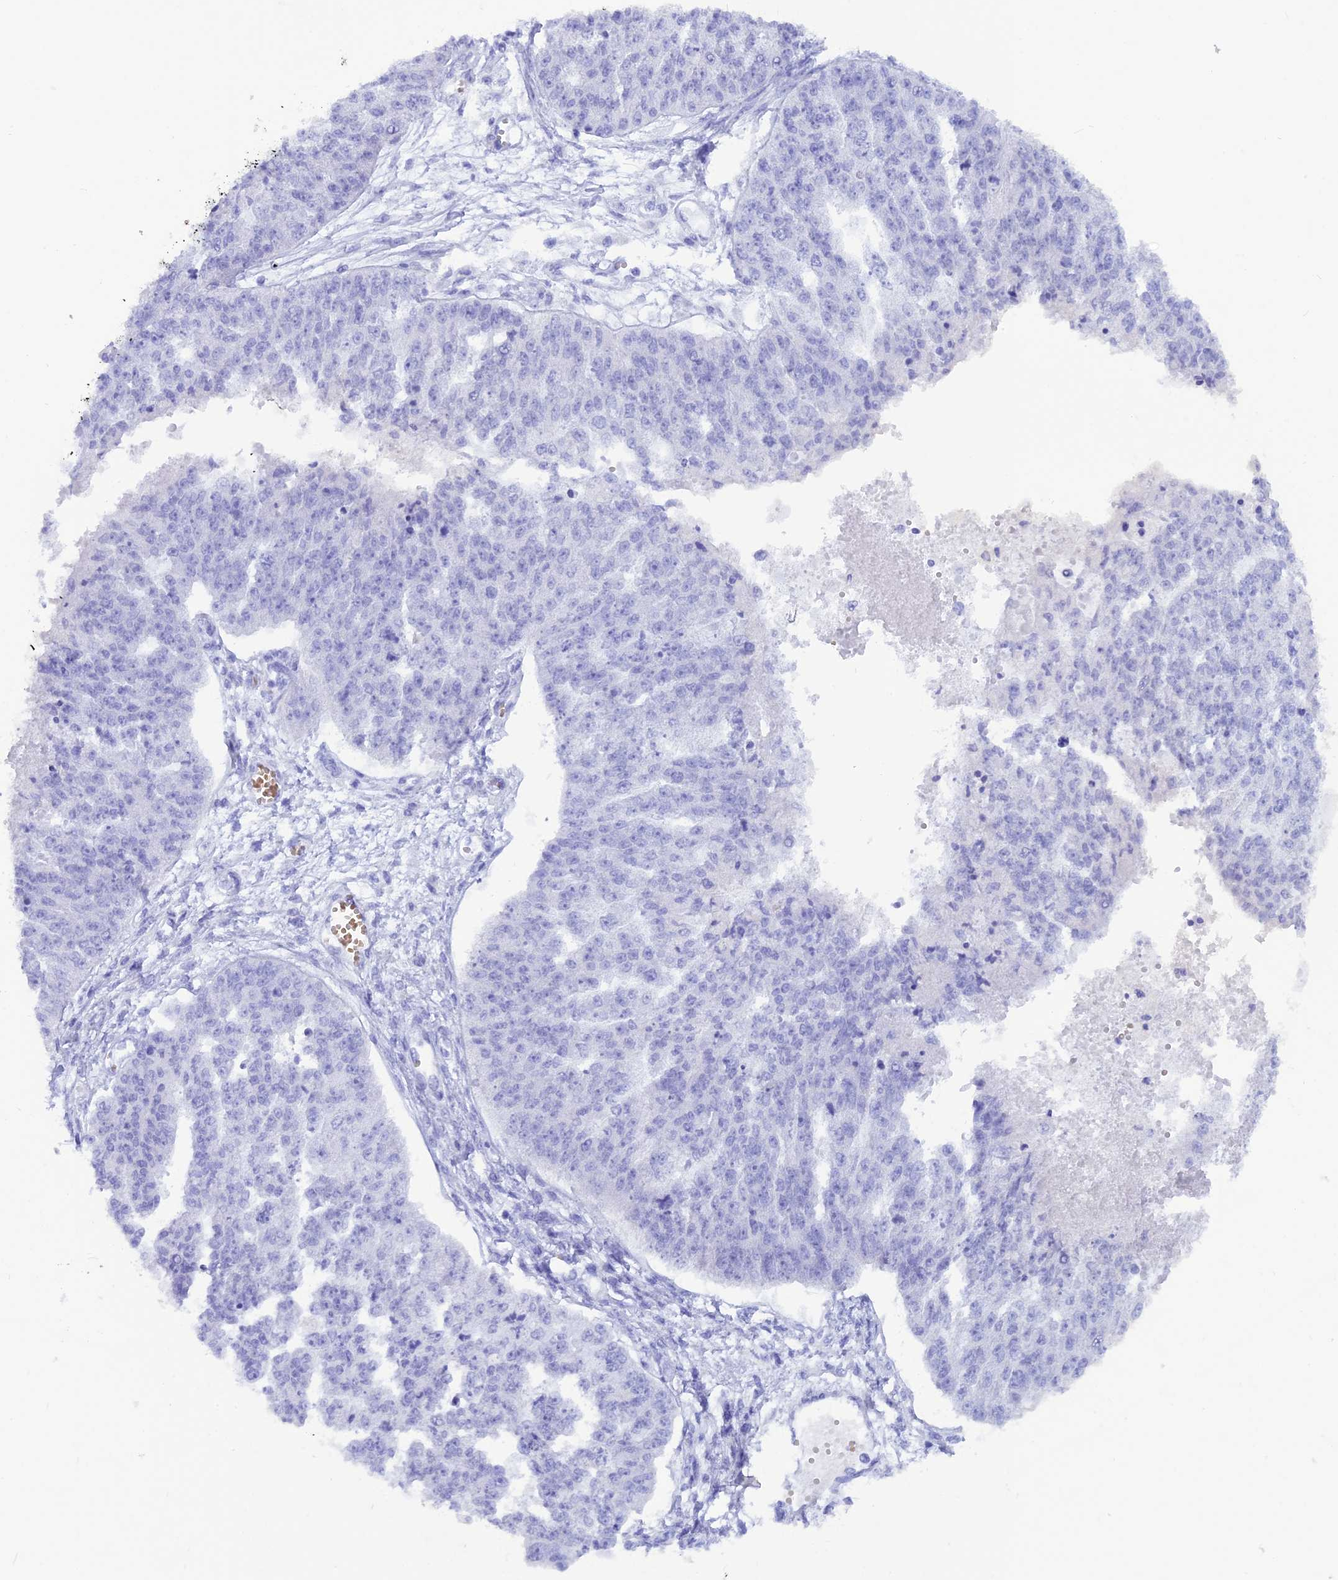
{"staining": {"intensity": "negative", "quantity": "none", "location": "none"}, "tissue": "ovarian cancer", "cell_type": "Tumor cells", "image_type": "cancer", "snomed": [{"axis": "morphology", "description": "Cystadenocarcinoma, serous, NOS"}, {"axis": "topography", "description": "Ovary"}], "caption": "Photomicrograph shows no protein expression in tumor cells of ovarian serous cystadenocarcinoma tissue. (Stains: DAB (3,3'-diaminobenzidine) immunohistochemistry with hematoxylin counter stain, Microscopy: brightfield microscopy at high magnification).", "gene": "GLYATL1", "patient": {"sex": "female", "age": 58}}